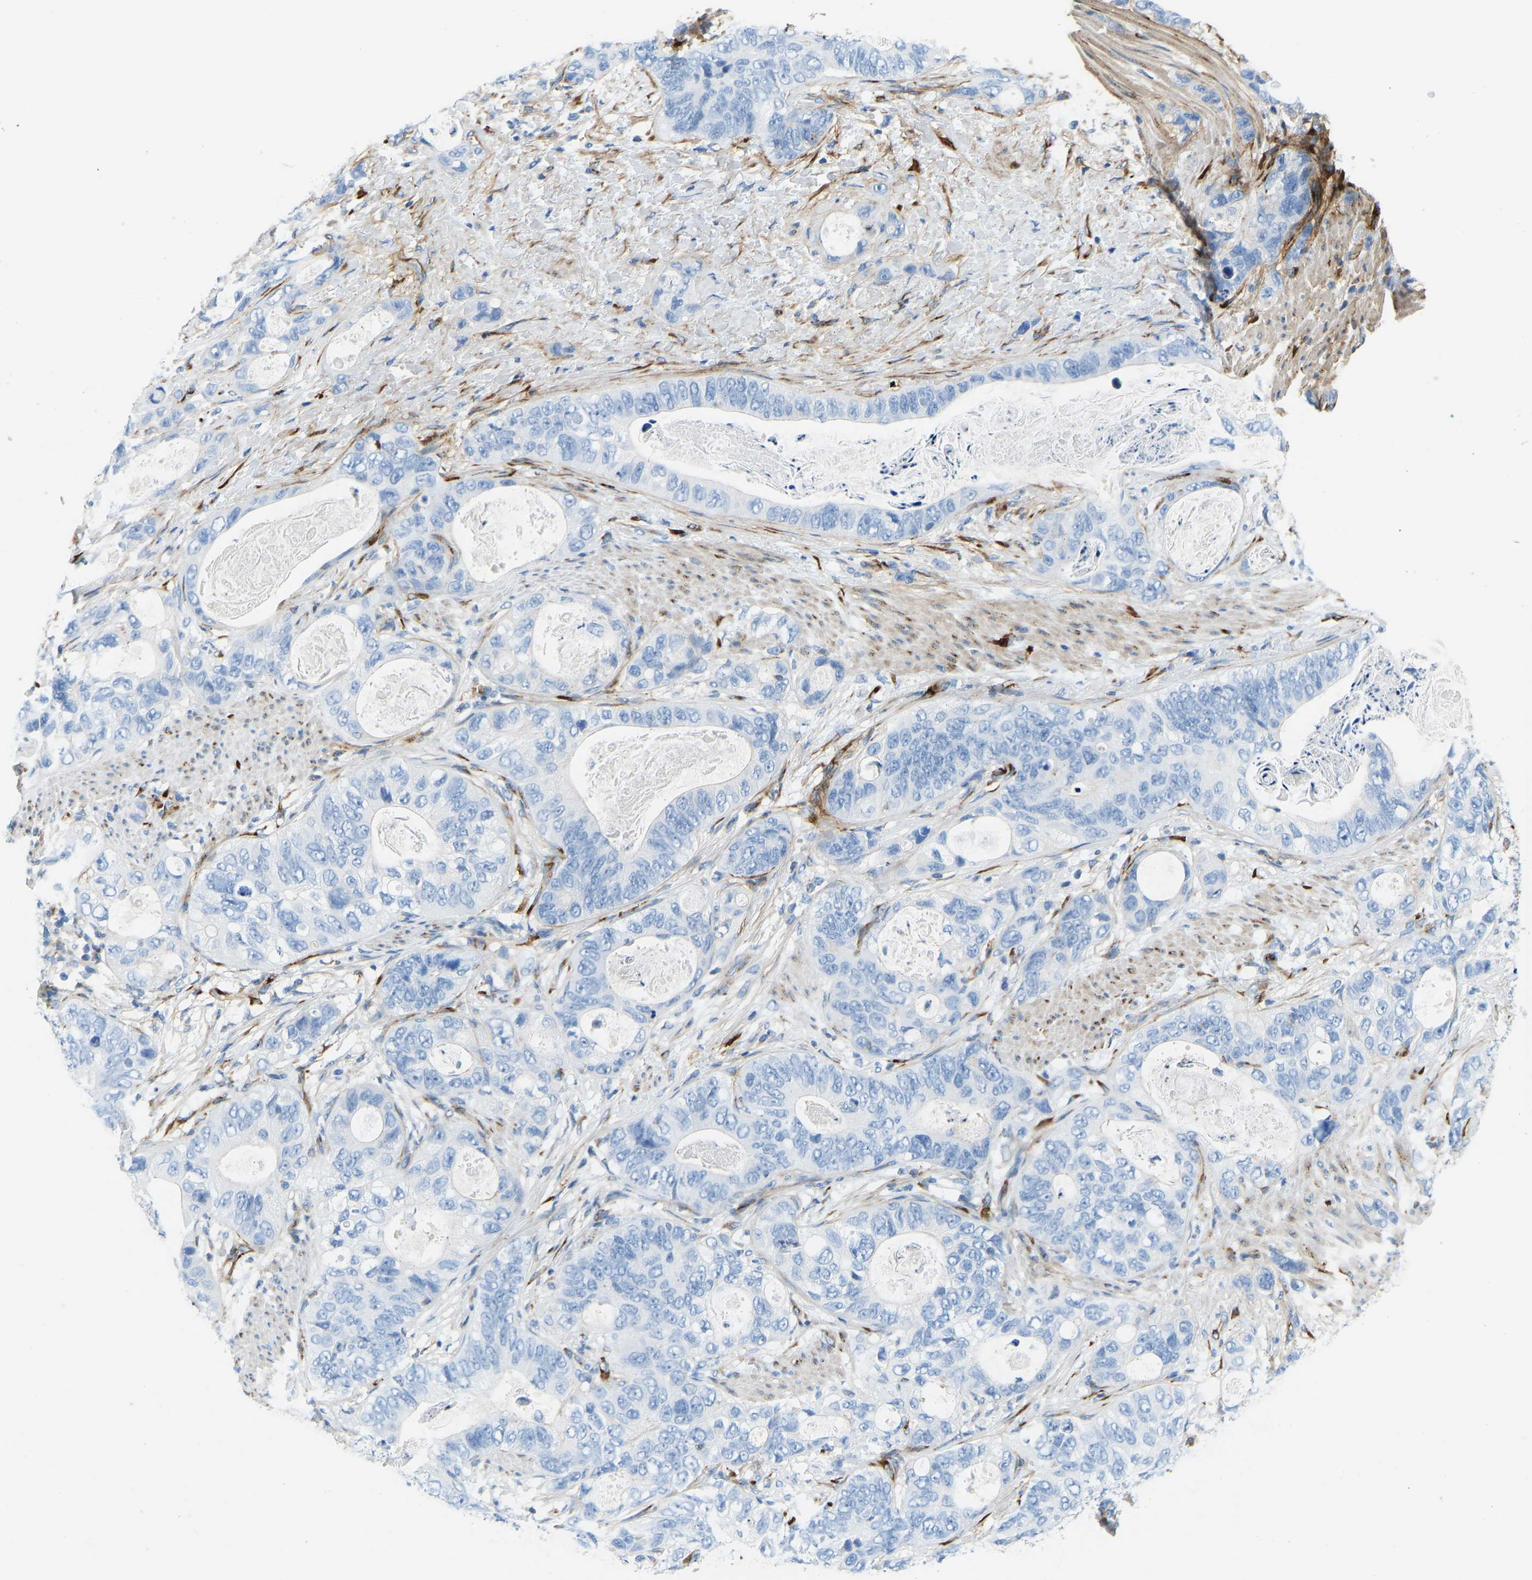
{"staining": {"intensity": "negative", "quantity": "none", "location": "none"}, "tissue": "stomach cancer", "cell_type": "Tumor cells", "image_type": "cancer", "snomed": [{"axis": "morphology", "description": "Normal tissue, NOS"}, {"axis": "morphology", "description": "Adenocarcinoma, NOS"}, {"axis": "topography", "description": "Stomach"}], "caption": "The micrograph displays no significant positivity in tumor cells of stomach cancer (adenocarcinoma).", "gene": "COL15A1", "patient": {"sex": "female", "age": 89}}